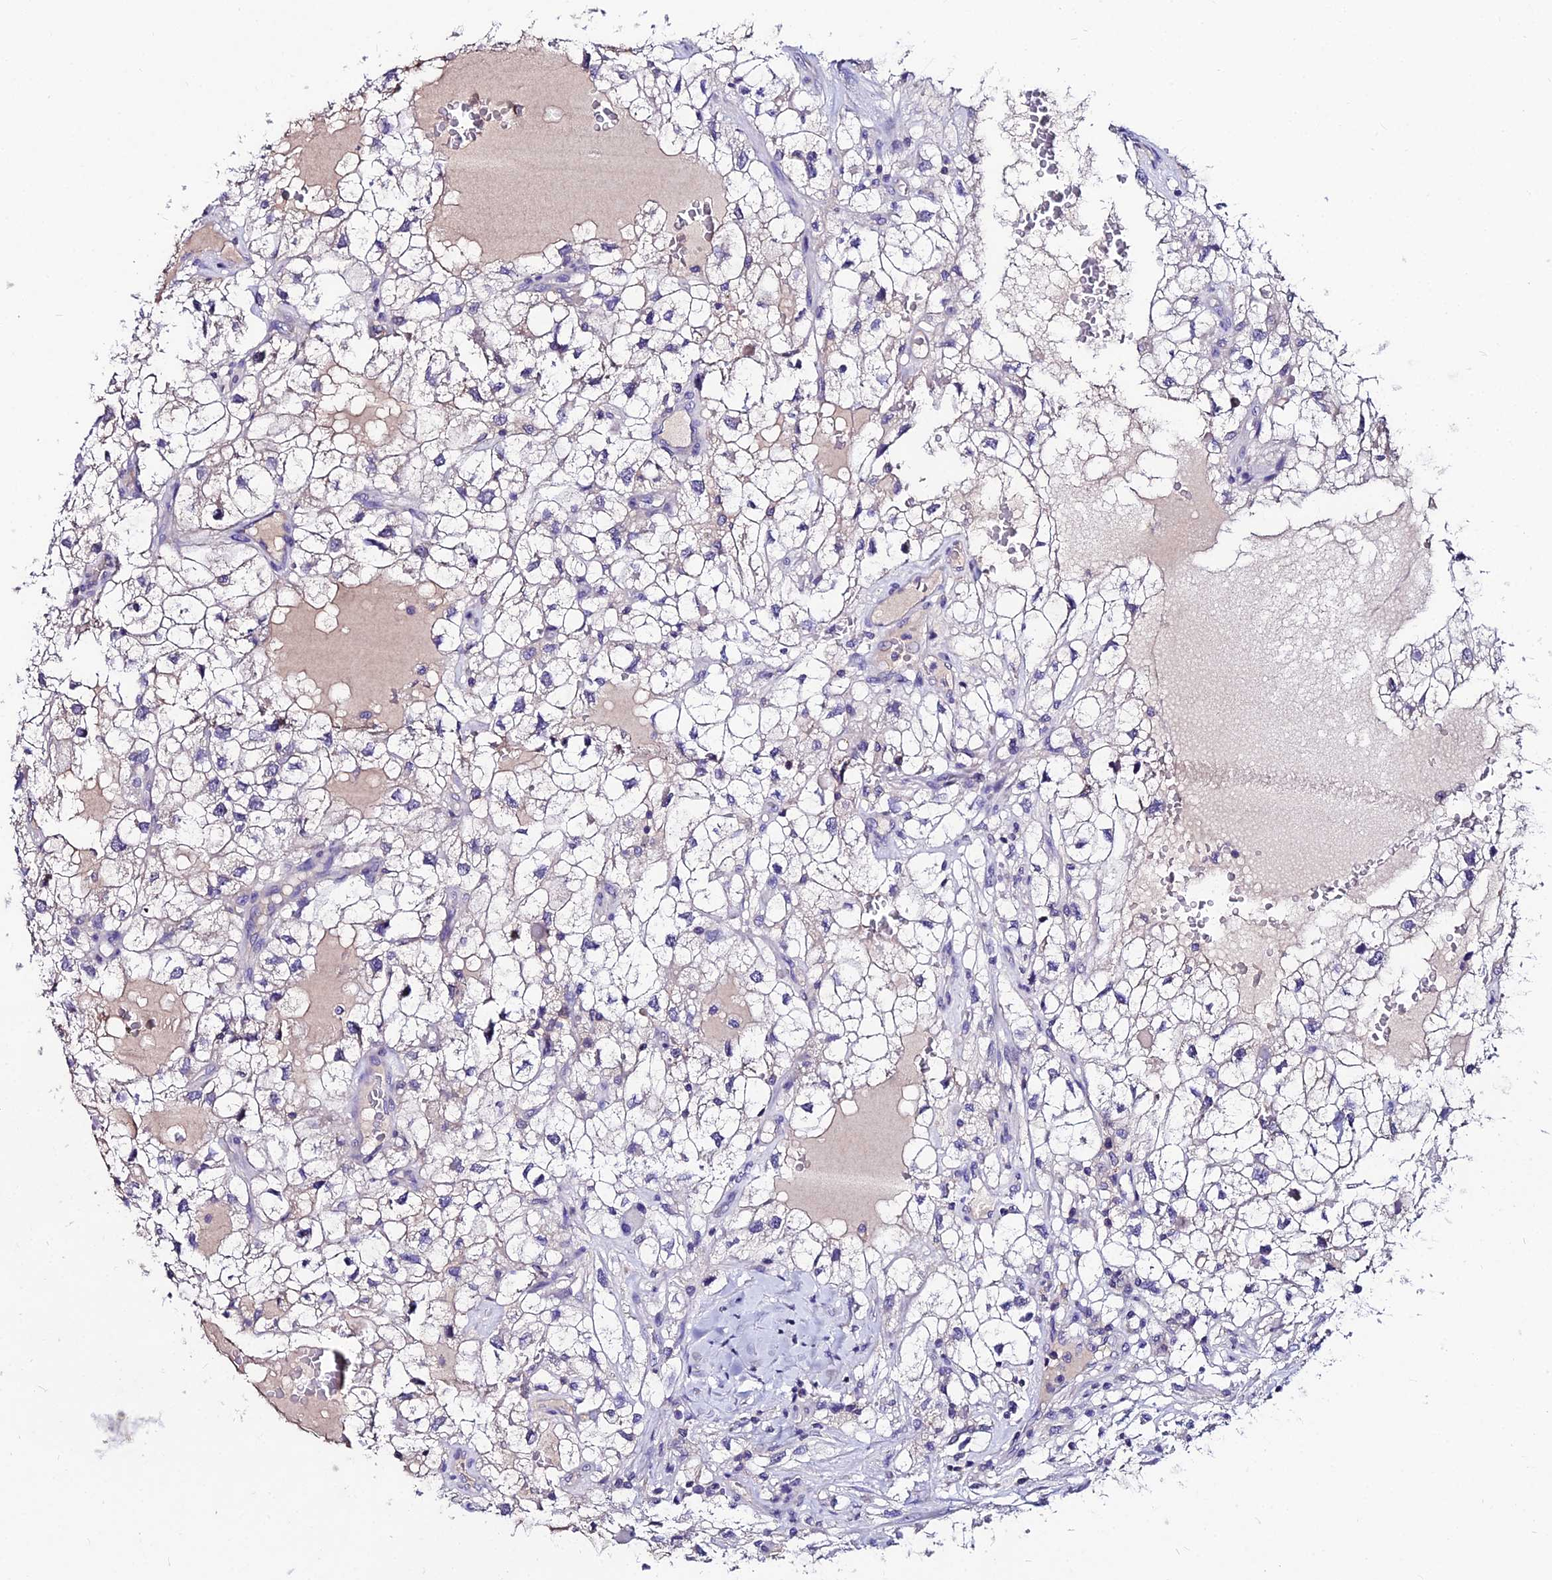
{"staining": {"intensity": "weak", "quantity": "<25%", "location": "cytoplasmic/membranous"}, "tissue": "renal cancer", "cell_type": "Tumor cells", "image_type": "cancer", "snomed": [{"axis": "morphology", "description": "Adenocarcinoma, NOS"}, {"axis": "topography", "description": "Kidney"}], "caption": "Tumor cells are negative for brown protein staining in adenocarcinoma (renal). Brightfield microscopy of immunohistochemistry (IHC) stained with DAB (brown) and hematoxylin (blue), captured at high magnification.", "gene": "LGALS7", "patient": {"sex": "male", "age": 59}}